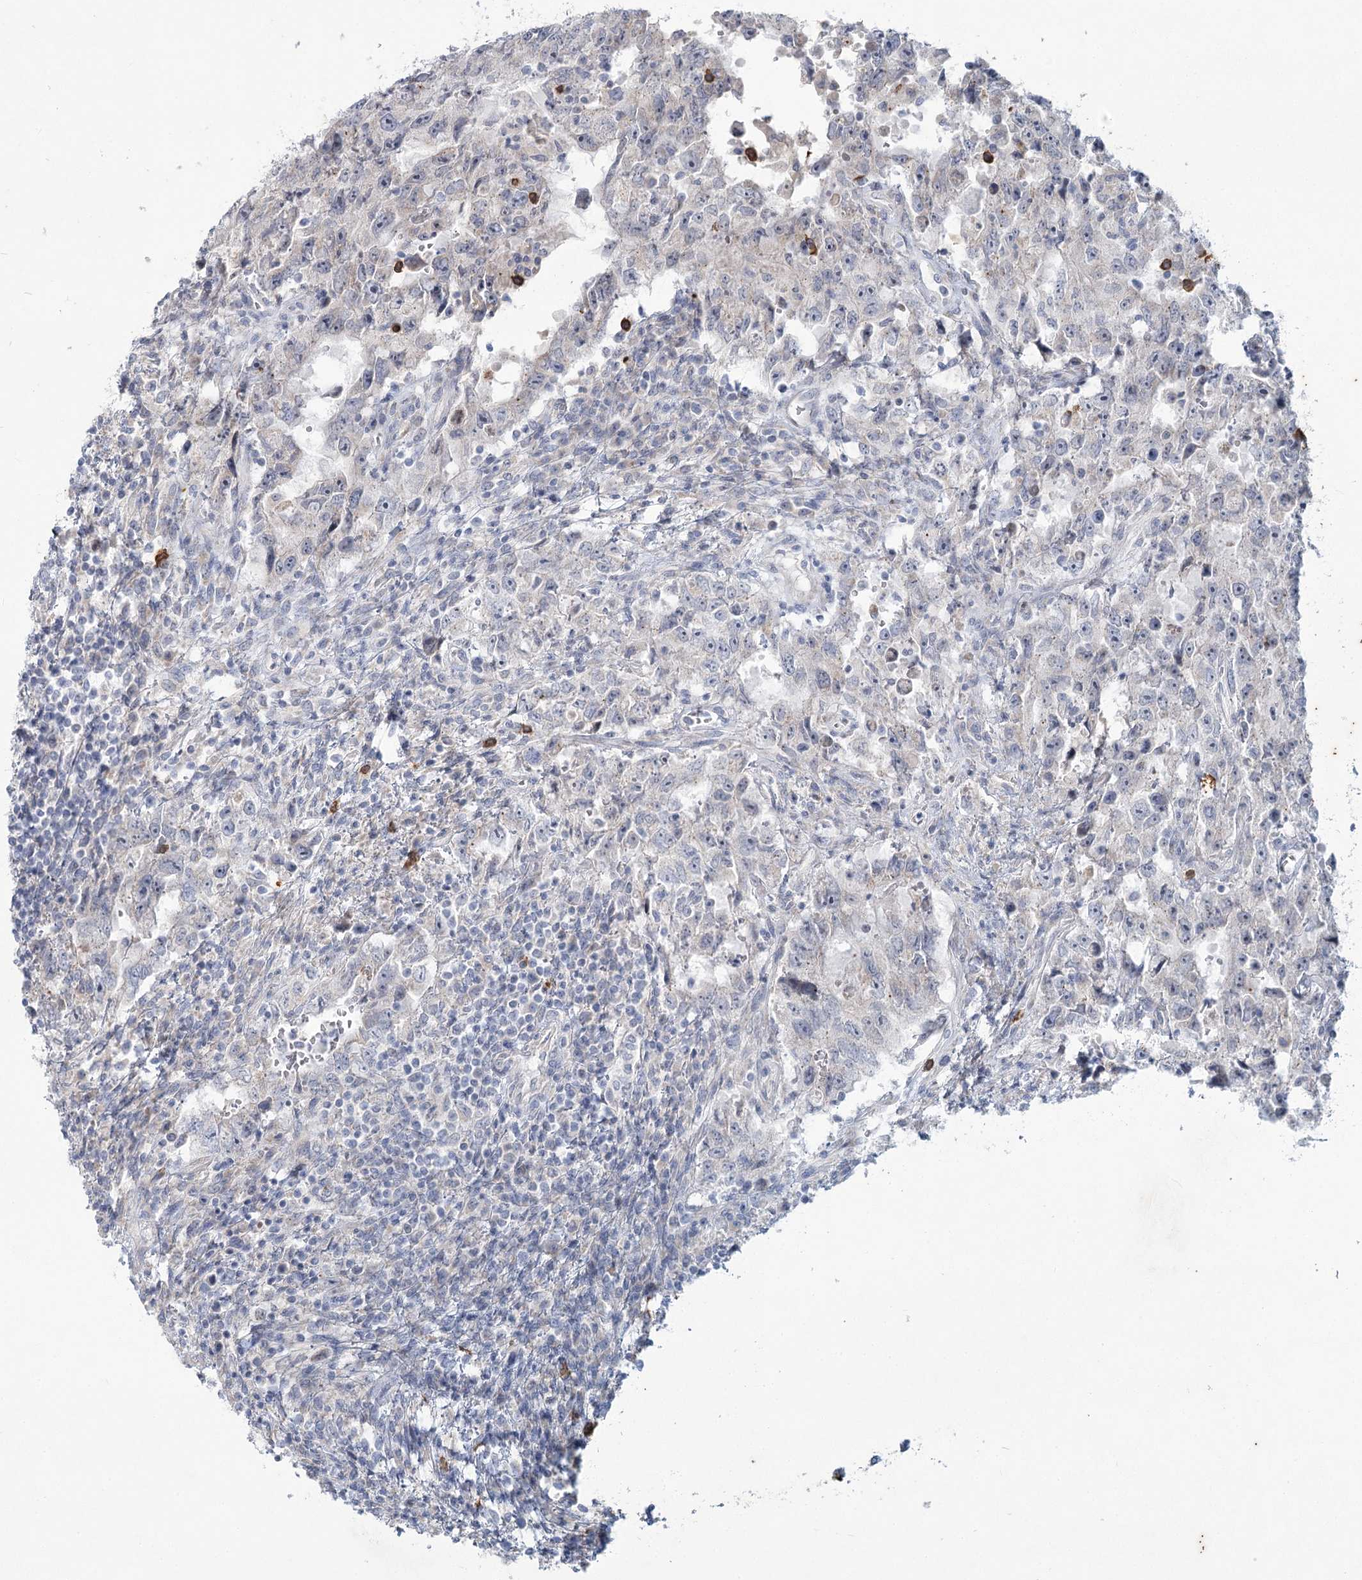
{"staining": {"intensity": "negative", "quantity": "none", "location": "none"}, "tissue": "testis cancer", "cell_type": "Tumor cells", "image_type": "cancer", "snomed": [{"axis": "morphology", "description": "Carcinoma, Embryonal, NOS"}, {"axis": "topography", "description": "Testis"}], "caption": "This histopathology image is of embryonal carcinoma (testis) stained with immunohistochemistry (IHC) to label a protein in brown with the nuclei are counter-stained blue. There is no expression in tumor cells.", "gene": "PLA2G12A", "patient": {"sex": "male", "age": 26}}